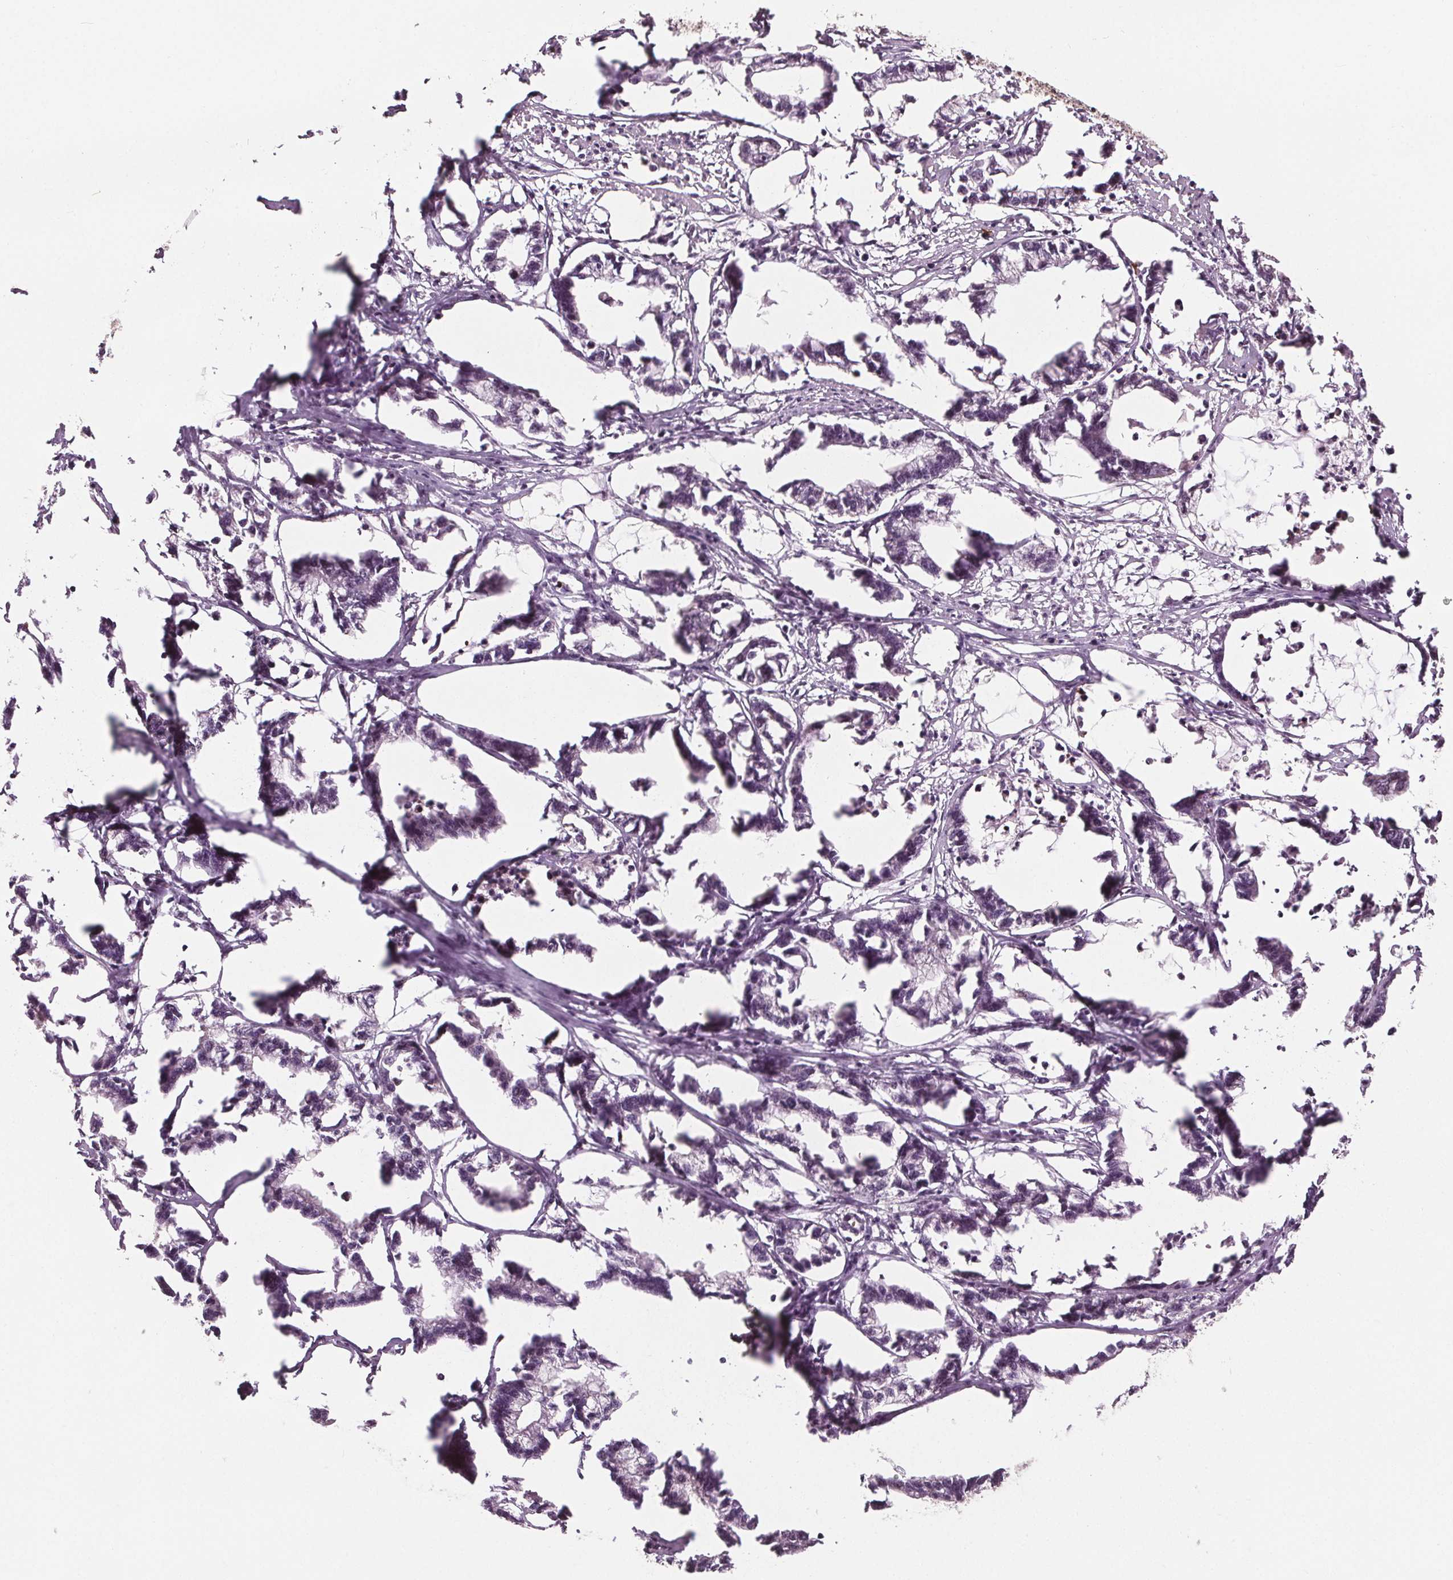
{"staining": {"intensity": "weak", "quantity": "25%-75%", "location": "nuclear"}, "tissue": "stomach cancer", "cell_type": "Tumor cells", "image_type": "cancer", "snomed": [{"axis": "morphology", "description": "Adenocarcinoma, NOS"}, {"axis": "topography", "description": "Stomach"}], "caption": "About 25%-75% of tumor cells in stomach adenocarcinoma show weak nuclear protein expression as visualized by brown immunohistochemical staining.", "gene": "IWS1", "patient": {"sex": "male", "age": 83}}